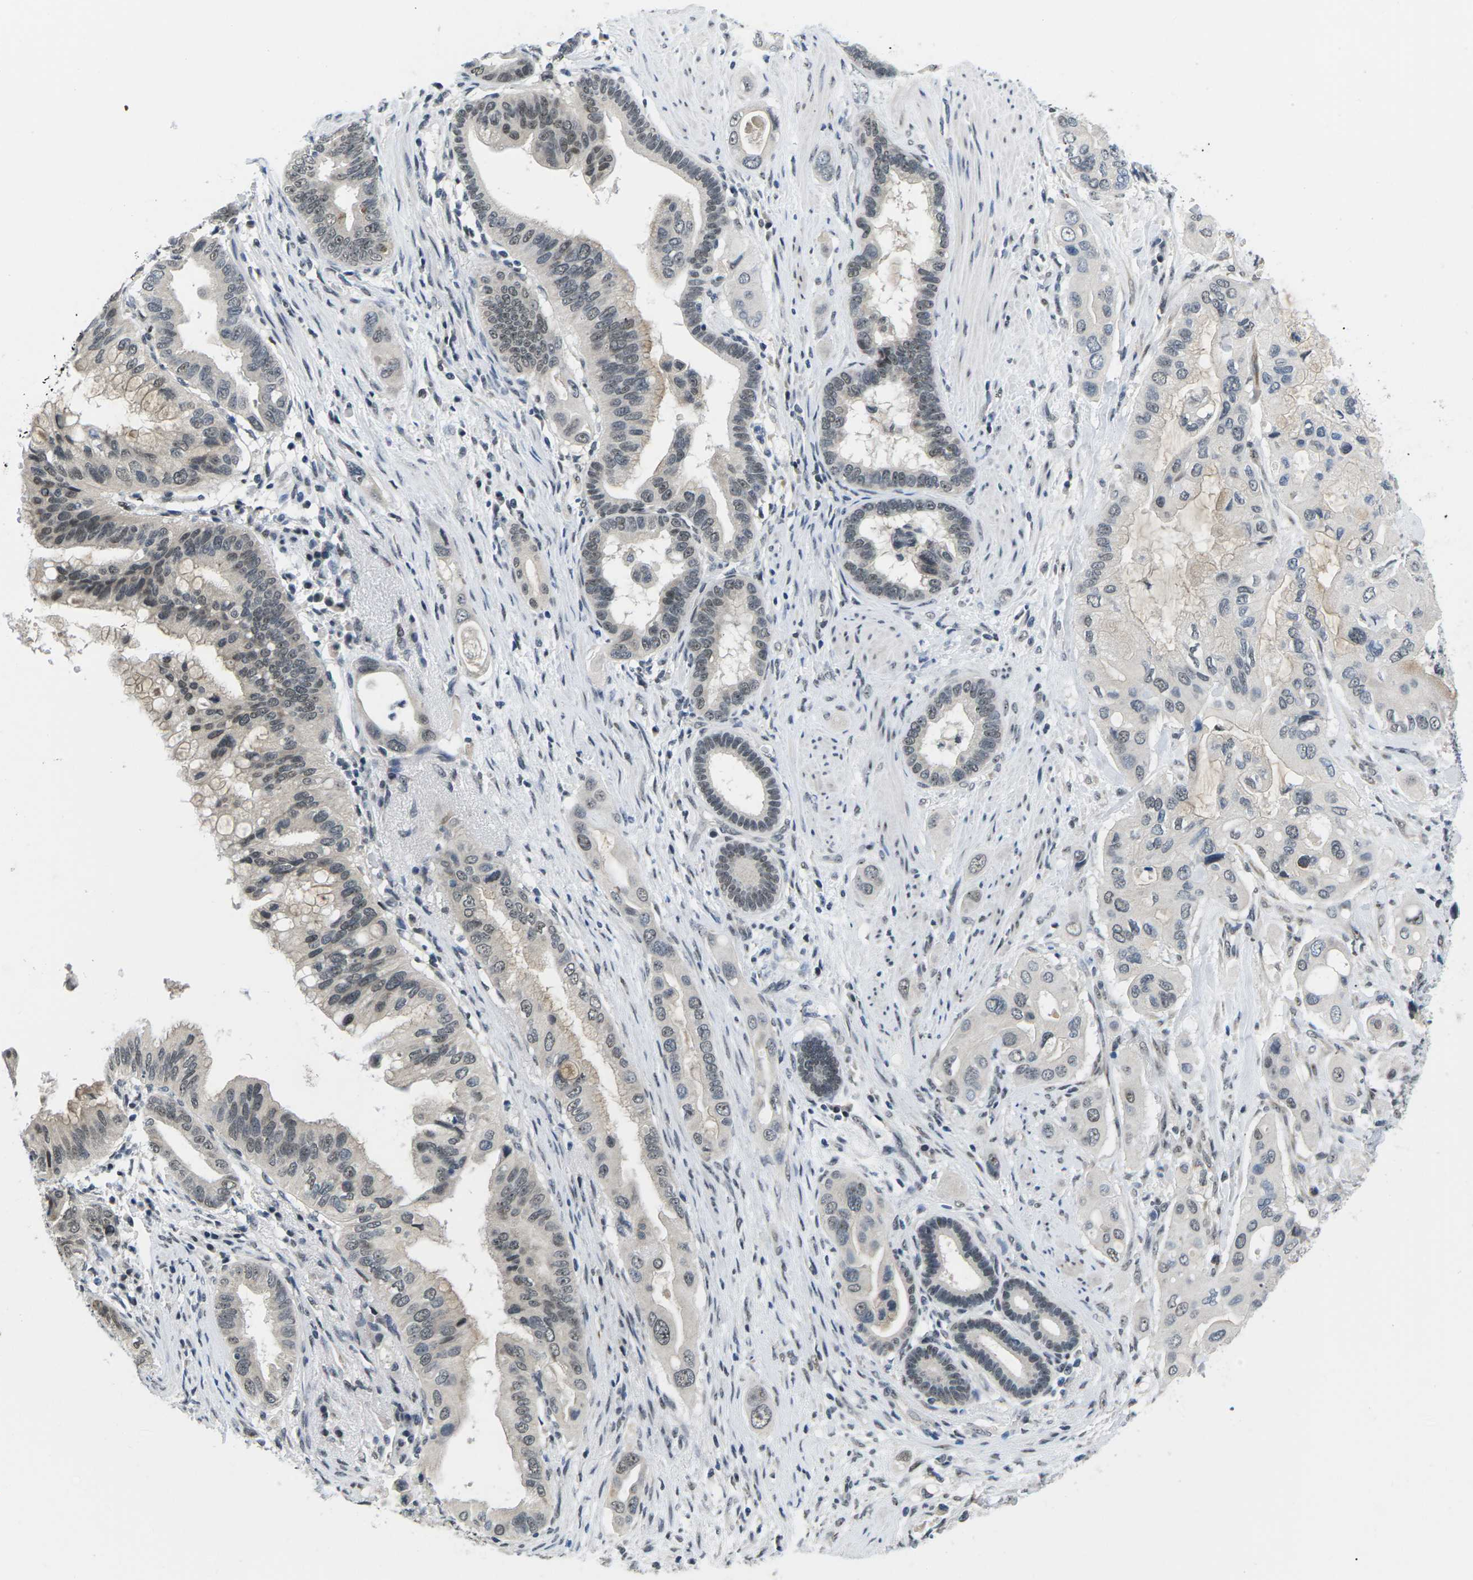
{"staining": {"intensity": "weak", "quantity": "25%-75%", "location": "nuclear"}, "tissue": "pancreatic cancer", "cell_type": "Tumor cells", "image_type": "cancer", "snomed": [{"axis": "morphology", "description": "Adenocarcinoma, NOS"}, {"axis": "topography", "description": "Pancreas"}], "caption": "Immunohistochemical staining of pancreatic cancer reveals low levels of weak nuclear expression in approximately 25%-75% of tumor cells.", "gene": "NSRP1", "patient": {"sex": "female", "age": 56}}